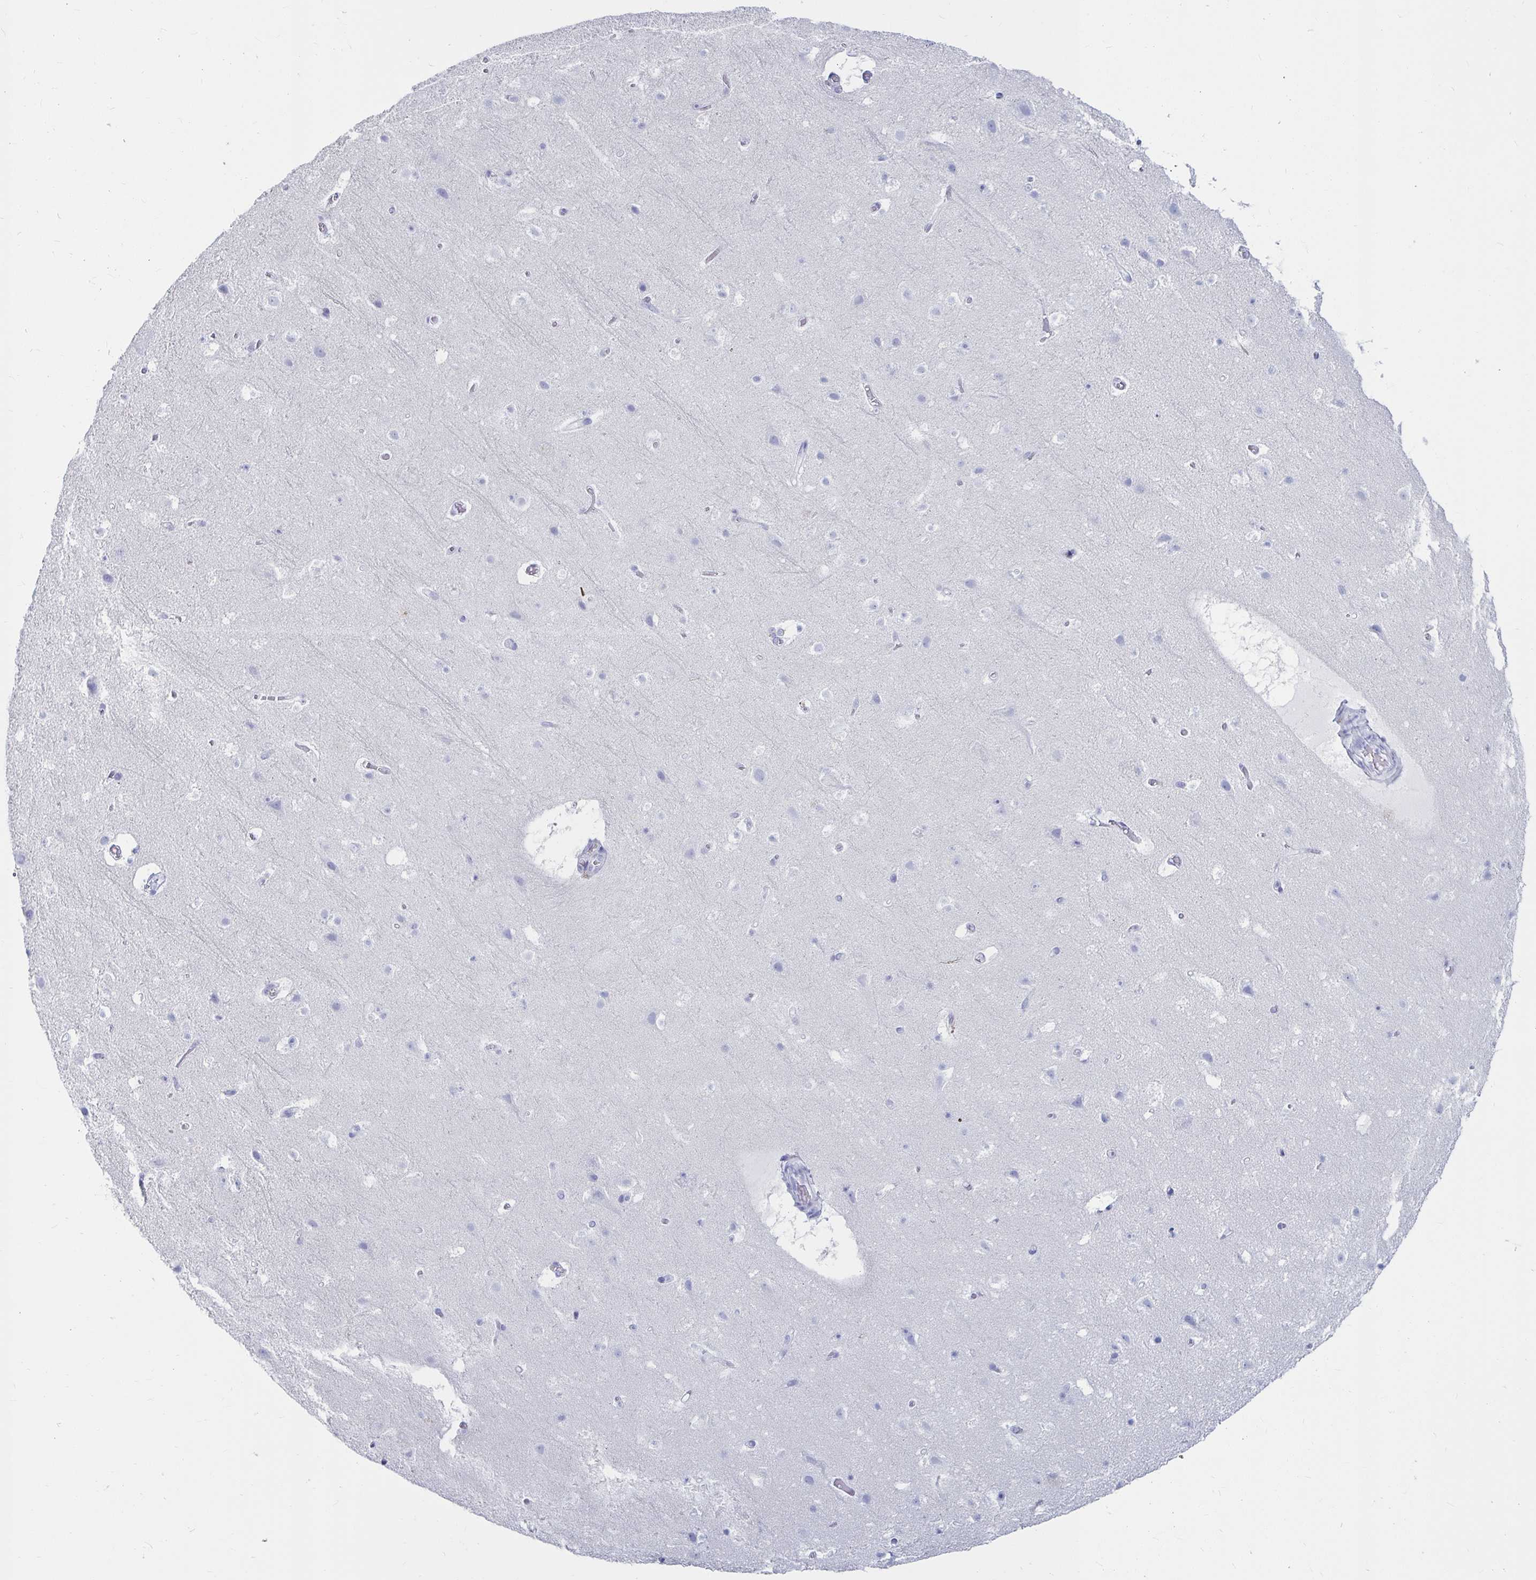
{"staining": {"intensity": "negative", "quantity": "none", "location": "none"}, "tissue": "cerebral cortex", "cell_type": "Endothelial cells", "image_type": "normal", "snomed": [{"axis": "morphology", "description": "Normal tissue, NOS"}, {"axis": "topography", "description": "Cerebral cortex"}], "caption": "An immunohistochemistry (IHC) photomicrograph of unremarkable cerebral cortex is shown. There is no staining in endothelial cells of cerebral cortex.", "gene": "CA9", "patient": {"sex": "female", "age": 42}}